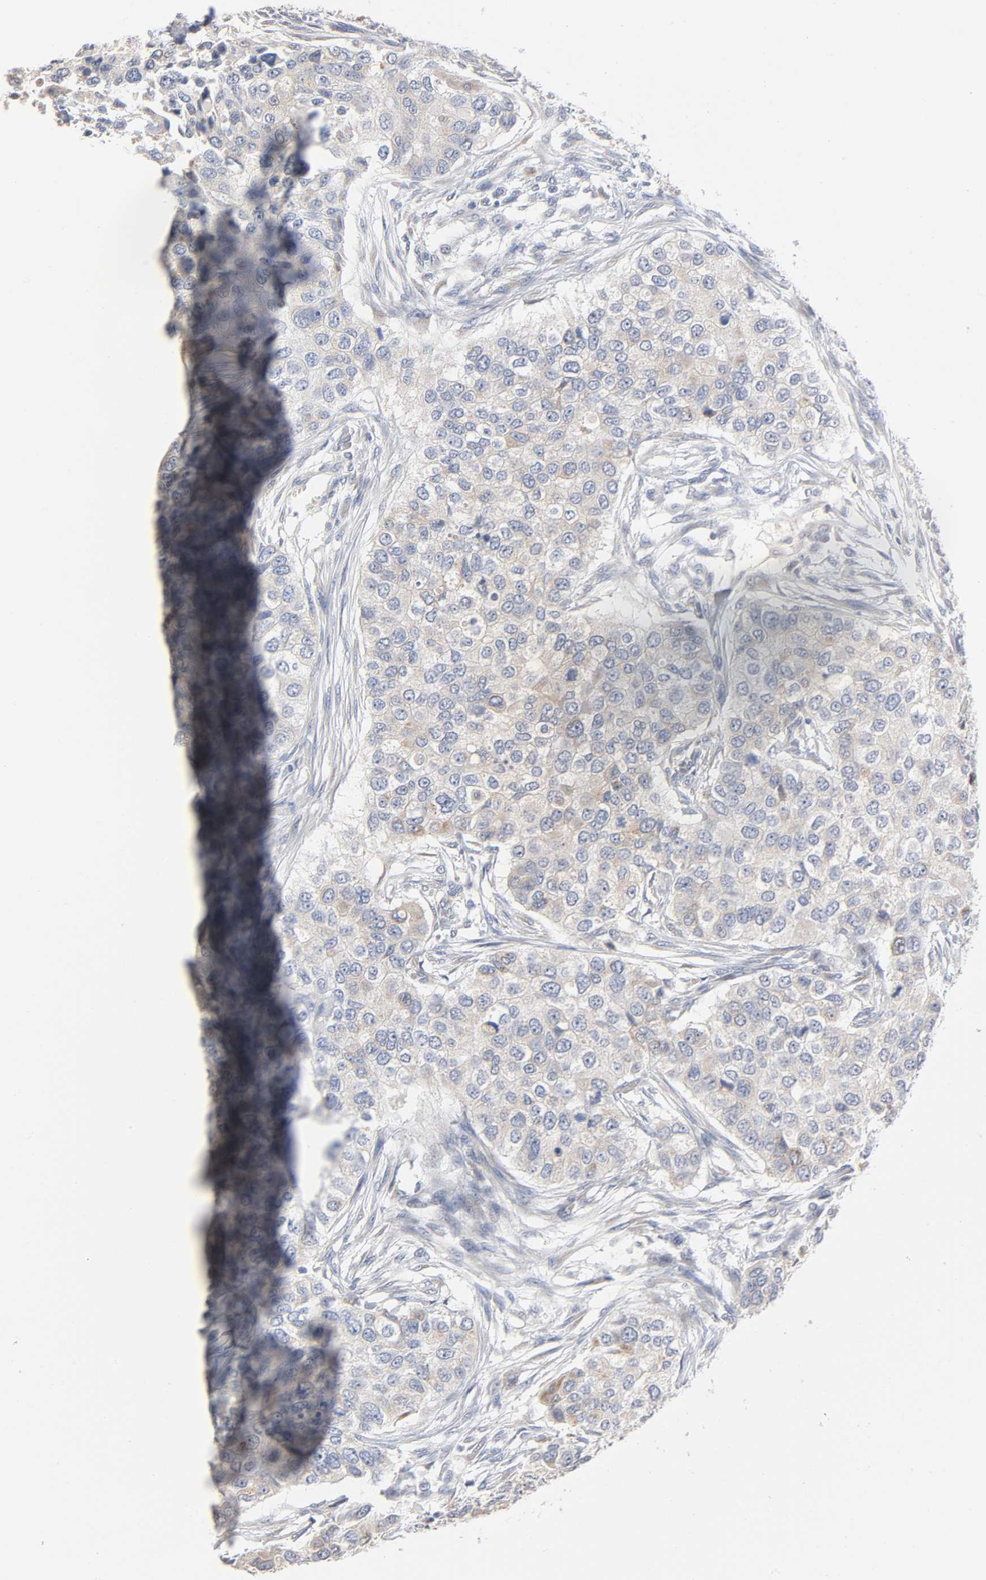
{"staining": {"intensity": "weak", "quantity": "25%-75%", "location": "cytoplasmic/membranous"}, "tissue": "breast cancer", "cell_type": "Tumor cells", "image_type": "cancer", "snomed": [{"axis": "morphology", "description": "Normal tissue, NOS"}, {"axis": "morphology", "description": "Duct carcinoma"}, {"axis": "topography", "description": "Breast"}], "caption": "Weak cytoplasmic/membranous positivity is appreciated in about 25%-75% of tumor cells in breast cancer (invasive ductal carcinoma).", "gene": "AK7", "patient": {"sex": "female", "age": 49}}